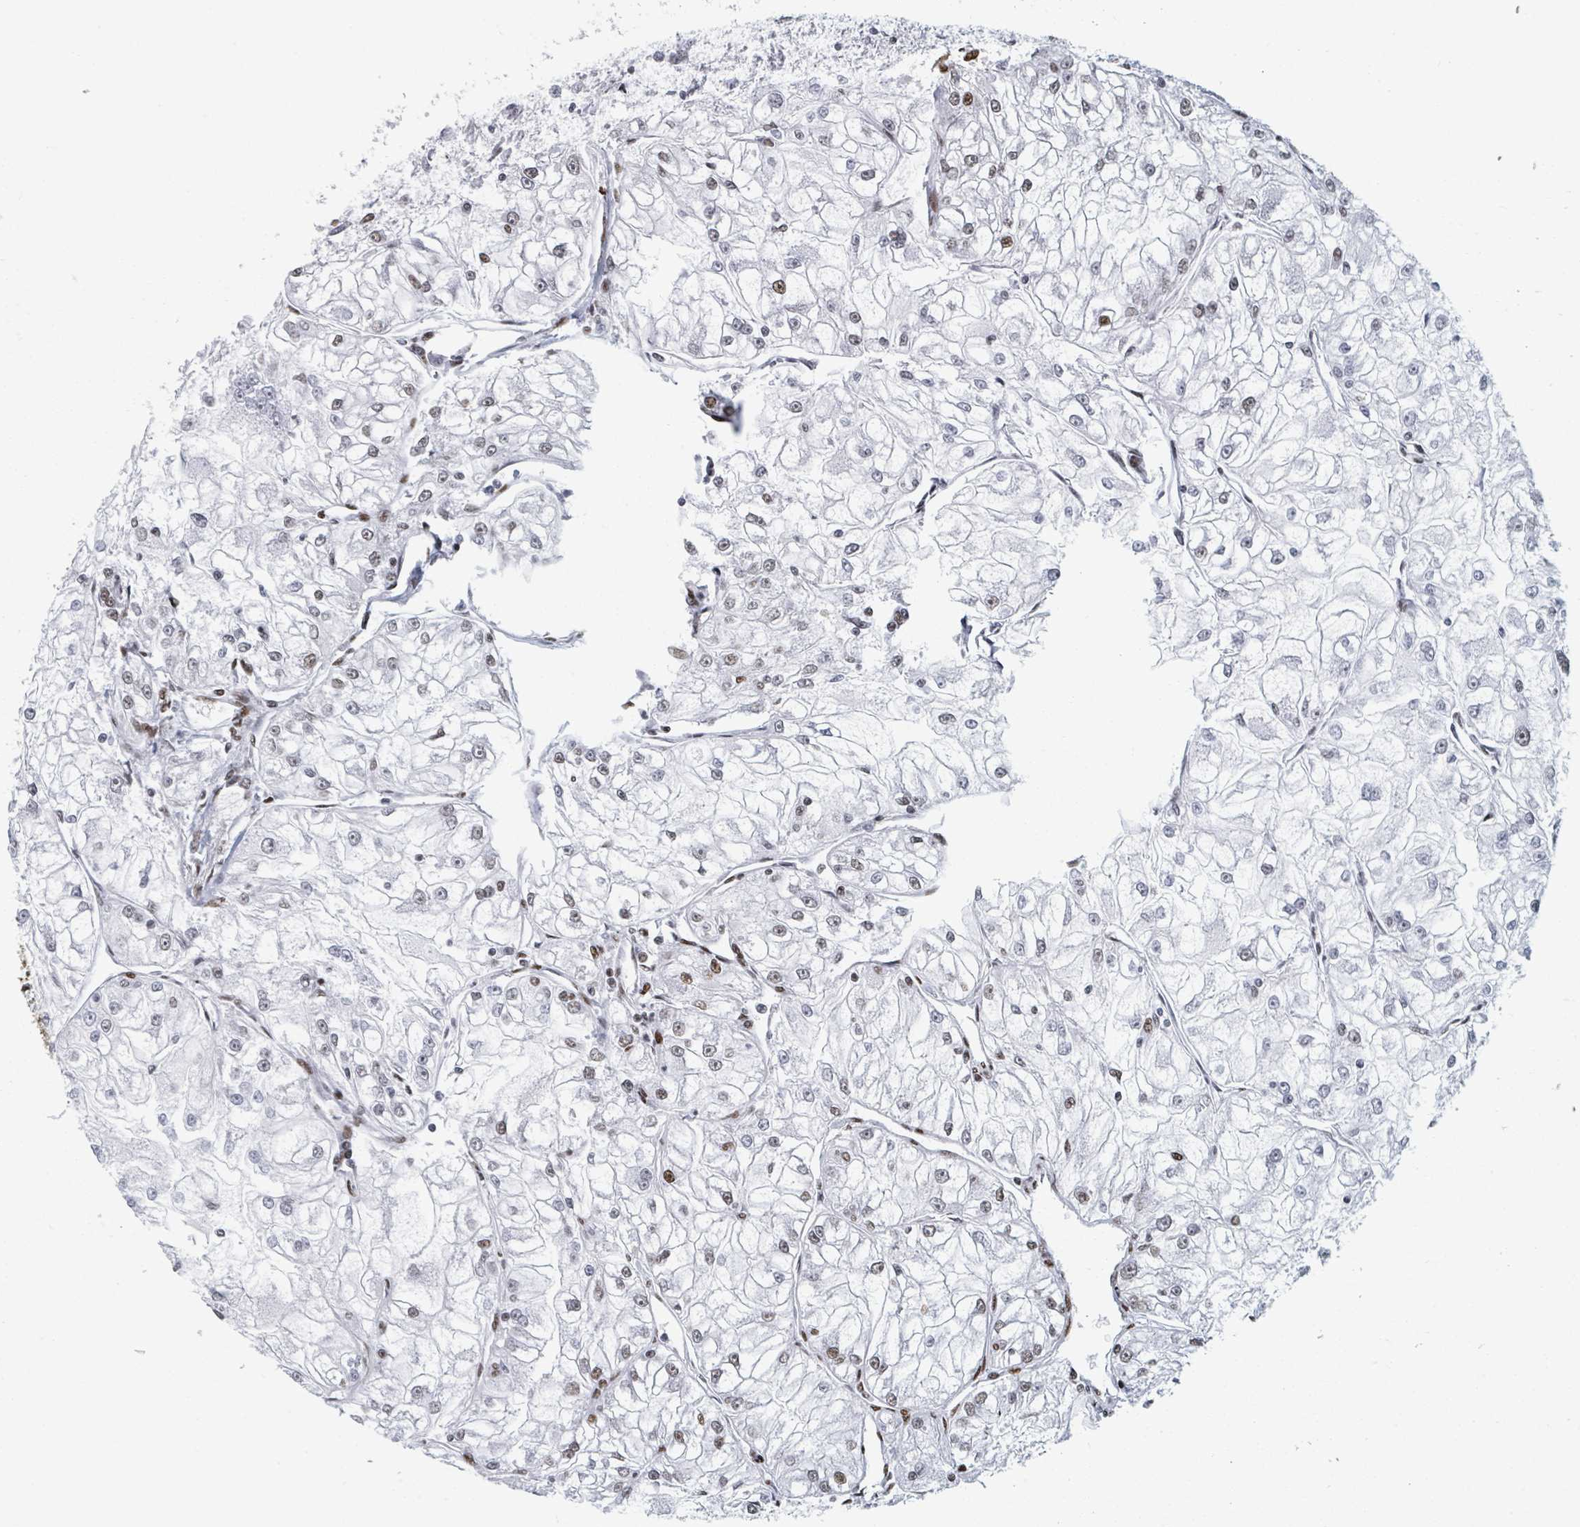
{"staining": {"intensity": "moderate", "quantity": "<25%", "location": "cytoplasmic/membranous"}, "tissue": "renal cancer", "cell_type": "Tumor cells", "image_type": "cancer", "snomed": [{"axis": "morphology", "description": "Adenocarcinoma, NOS"}, {"axis": "topography", "description": "Kidney"}], "caption": "A low amount of moderate cytoplasmic/membranous staining is appreciated in approximately <25% of tumor cells in renal cancer (adenocarcinoma) tissue.", "gene": "DHX16", "patient": {"sex": "female", "age": 72}}